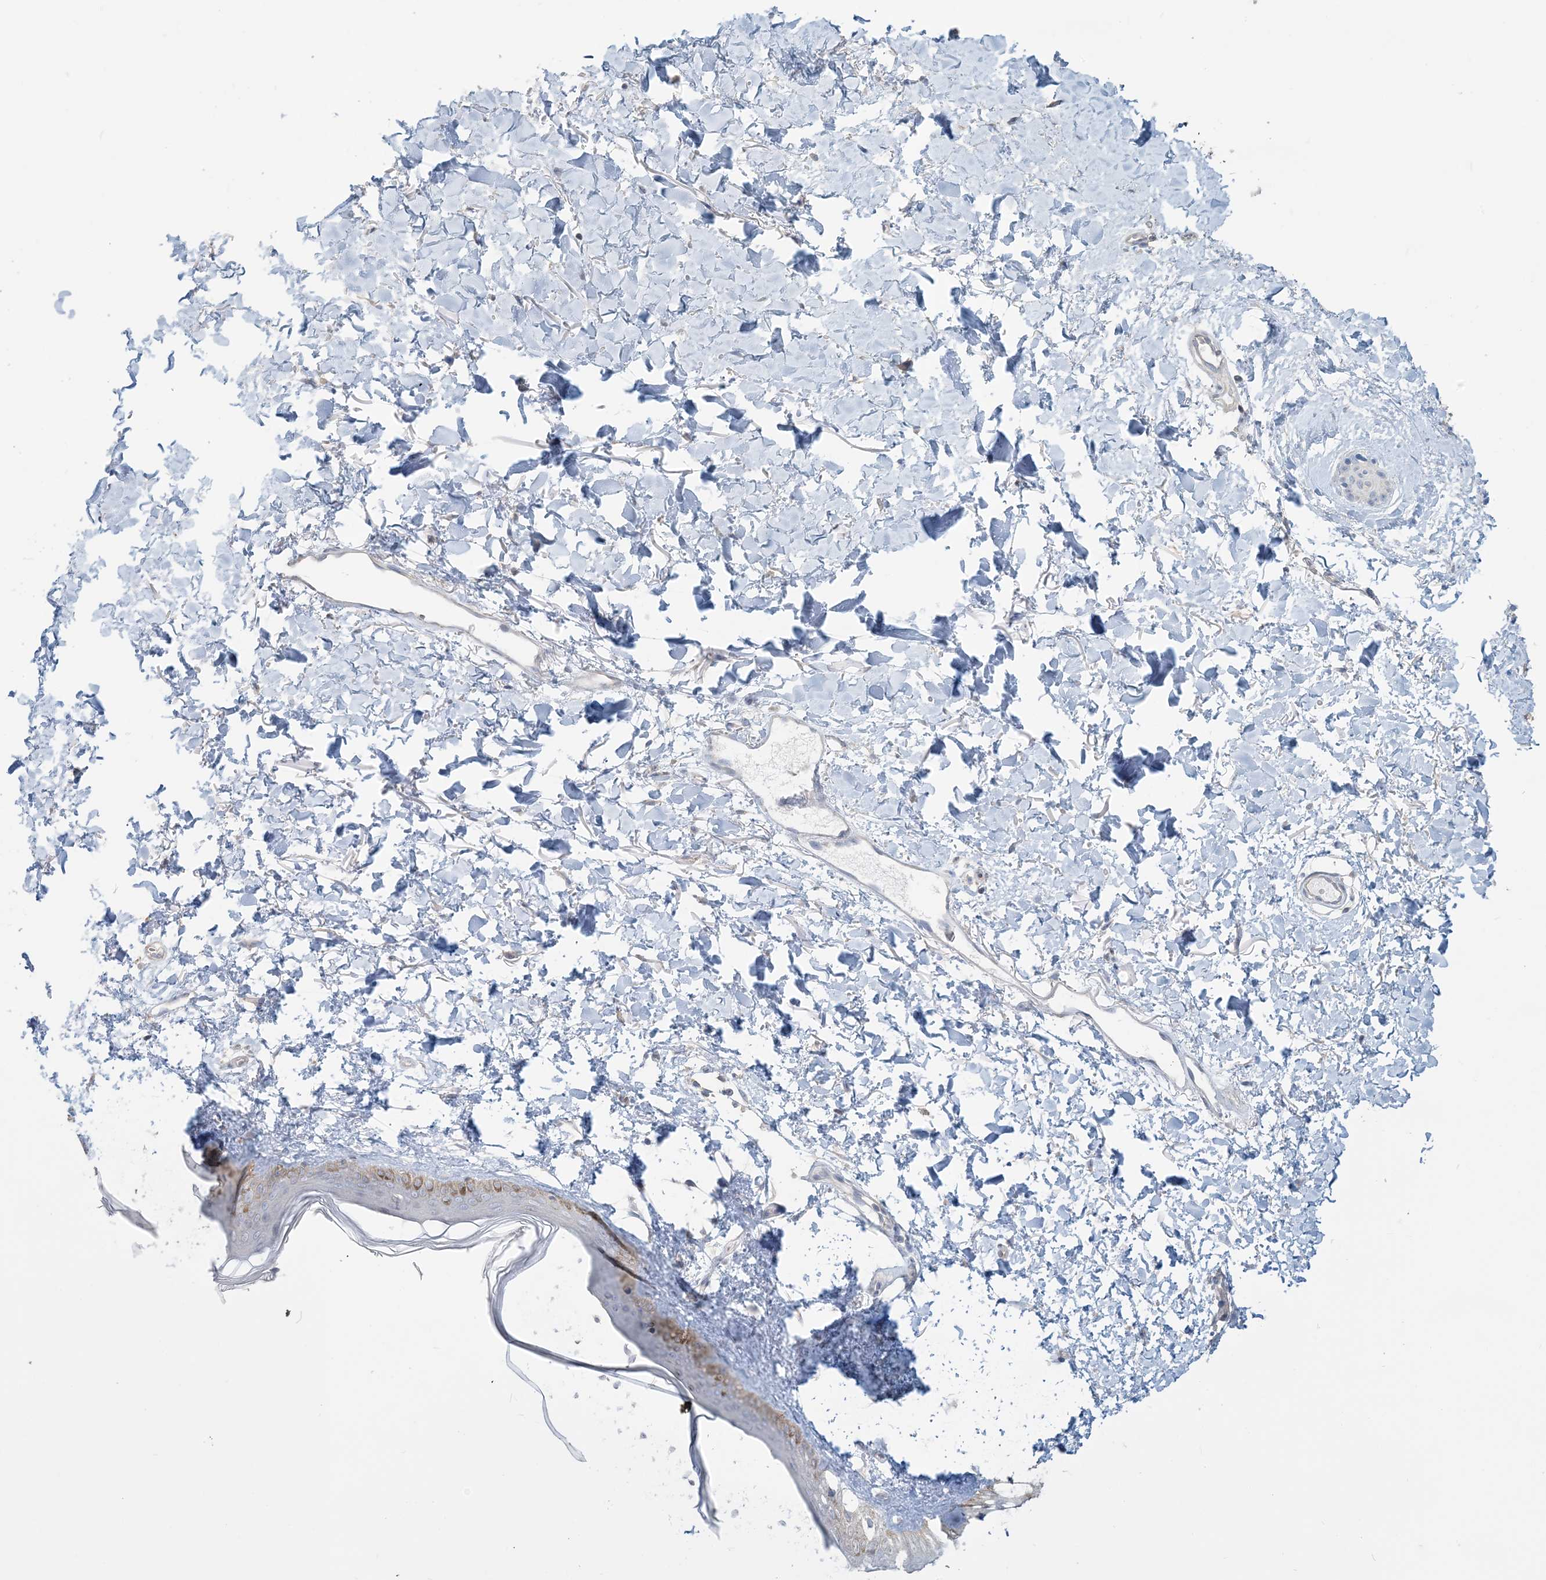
{"staining": {"intensity": "negative", "quantity": "none", "location": "none"}, "tissue": "skin", "cell_type": "Fibroblasts", "image_type": "normal", "snomed": [{"axis": "morphology", "description": "Normal tissue, NOS"}, {"axis": "topography", "description": "Skin"}], "caption": "High magnification brightfield microscopy of benign skin stained with DAB (3,3'-diaminobenzidine) (brown) and counterstained with hematoxylin (blue): fibroblasts show no significant expression.", "gene": "NPHS2", "patient": {"sex": "female", "age": 58}}